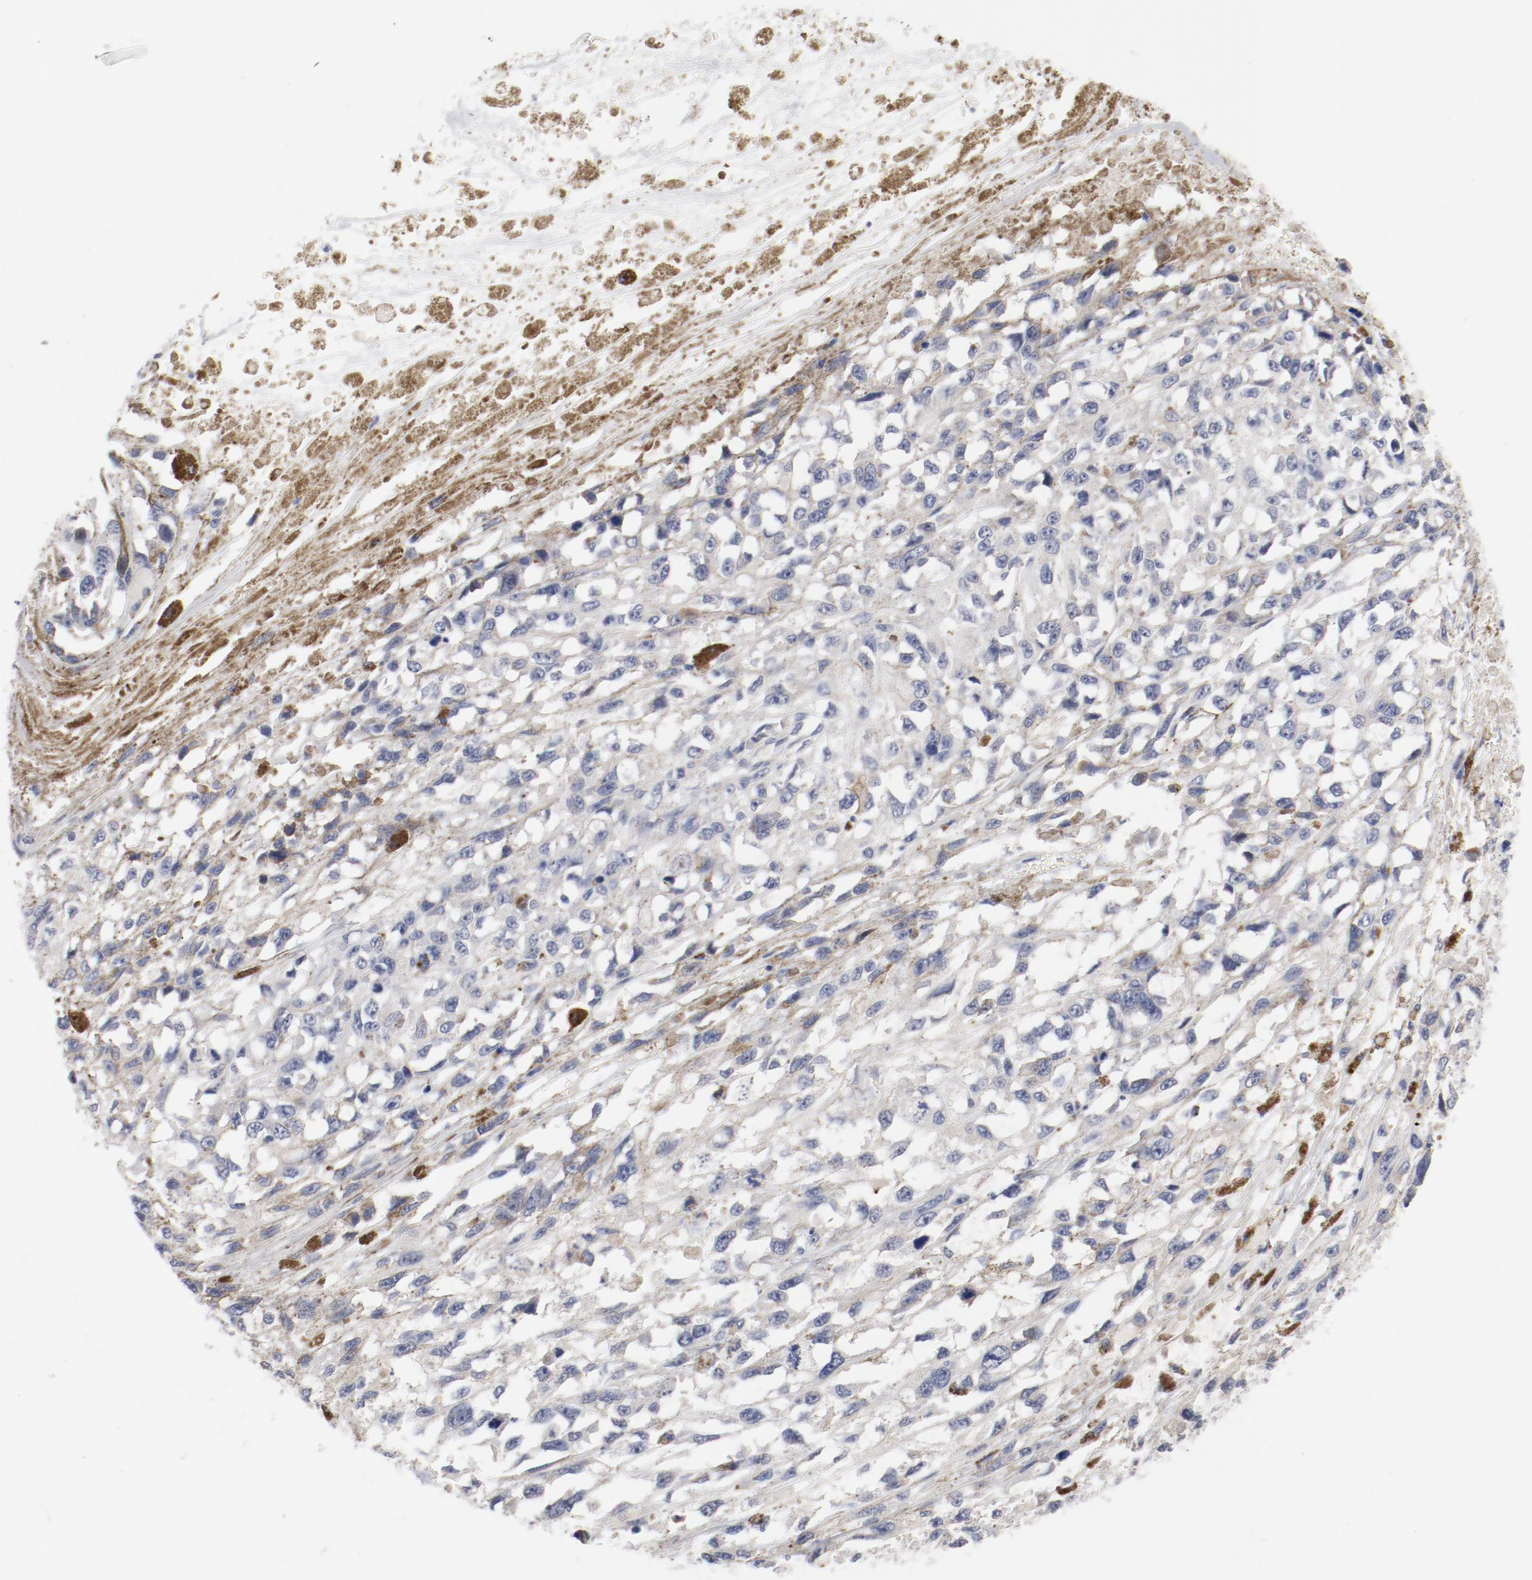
{"staining": {"intensity": "negative", "quantity": "none", "location": "none"}, "tissue": "melanoma", "cell_type": "Tumor cells", "image_type": "cancer", "snomed": [{"axis": "morphology", "description": "Malignant melanoma, Metastatic site"}, {"axis": "topography", "description": "Lymph node"}], "caption": "DAB immunohistochemical staining of melanoma demonstrates no significant expression in tumor cells. (Immunohistochemistry (ihc), brightfield microscopy, high magnification).", "gene": "KCNK13", "patient": {"sex": "male", "age": 59}}